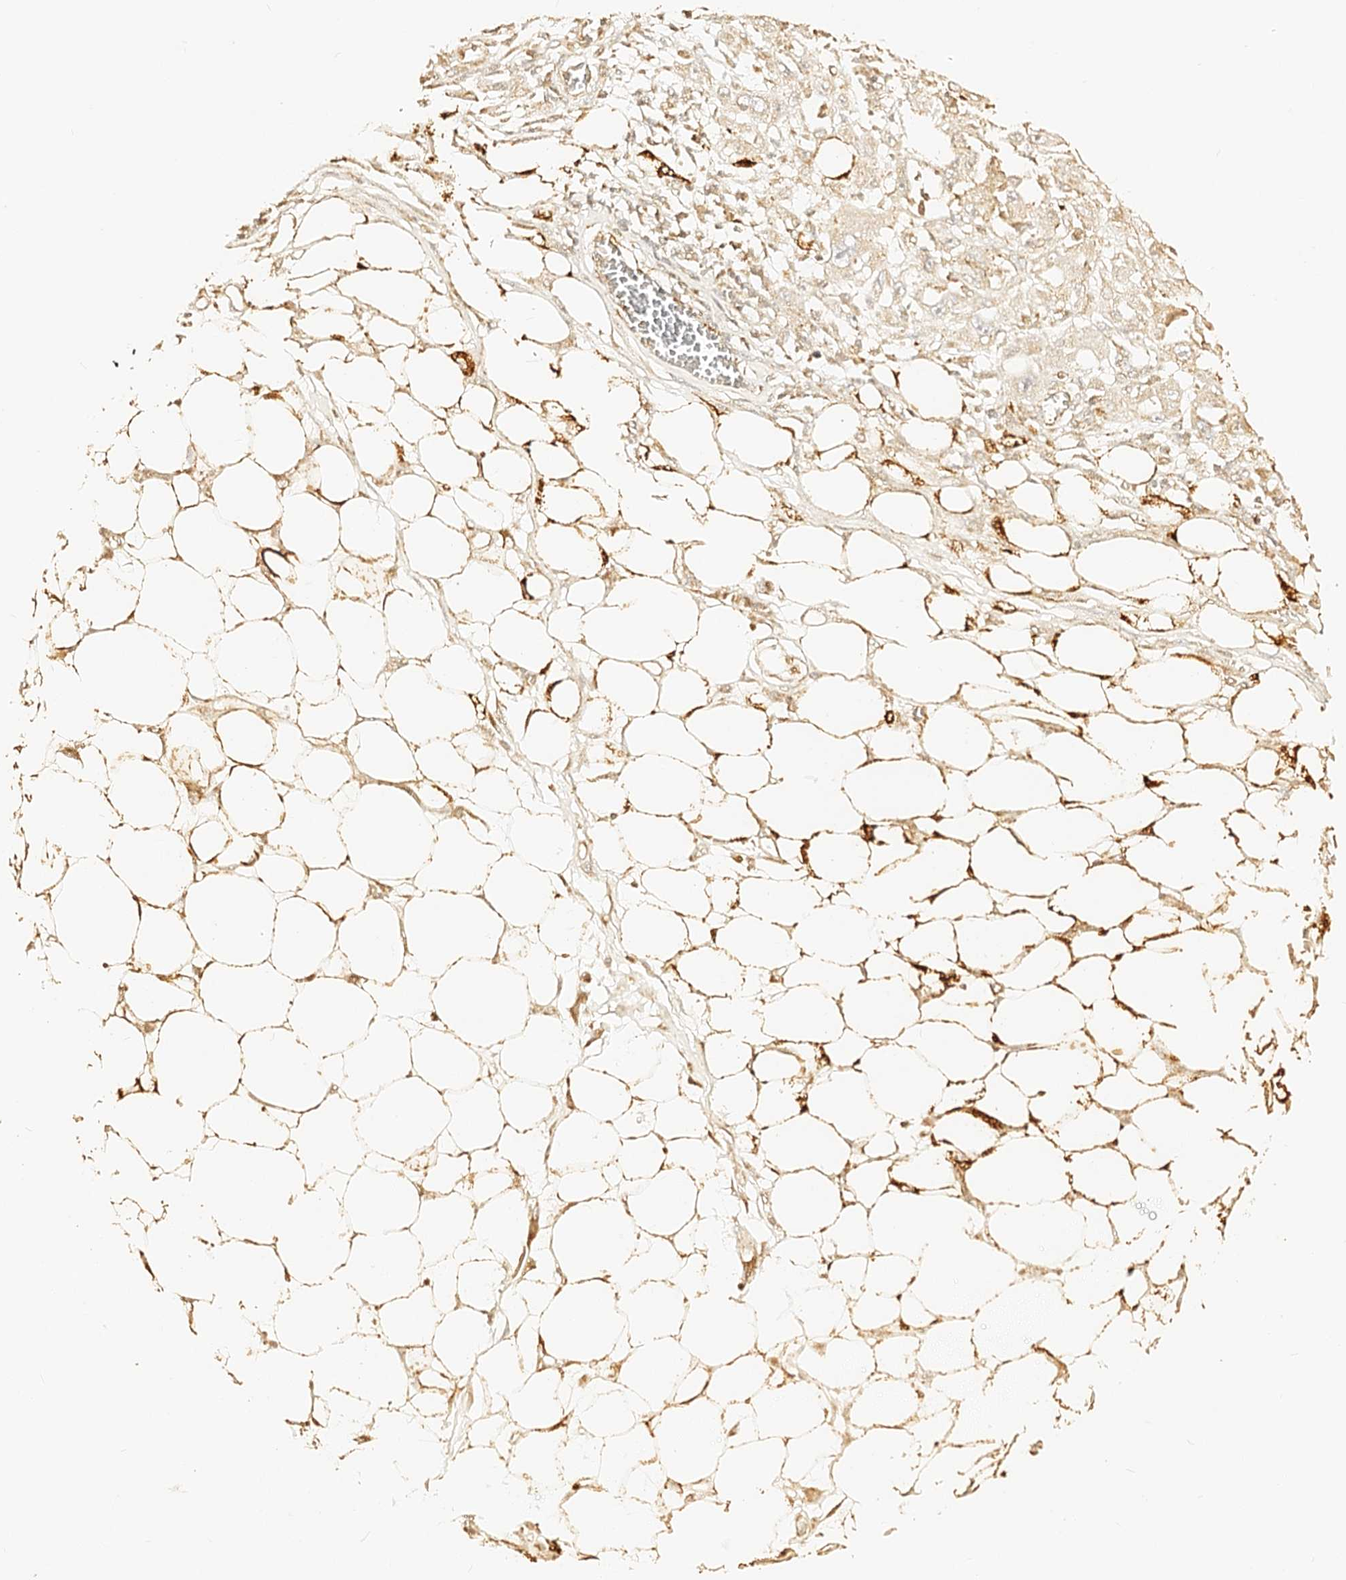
{"staining": {"intensity": "weak", "quantity": "<25%", "location": "cytoplasmic/membranous"}, "tissue": "skin cancer", "cell_type": "Tumor cells", "image_type": "cancer", "snomed": [{"axis": "morphology", "description": "Squamous cell carcinoma, NOS"}, {"axis": "morphology", "description": "Squamous cell carcinoma, metastatic, NOS"}, {"axis": "topography", "description": "Skin"}, {"axis": "topography", "description": "Lymph node"}], "caption": "Immunohistochemical staining of skin metastatic squamous cell carcinoma exhibits no significant positivity in tumor cells.", "gene": "MAOB", "patient": {"sex": "male", "age": 75}}